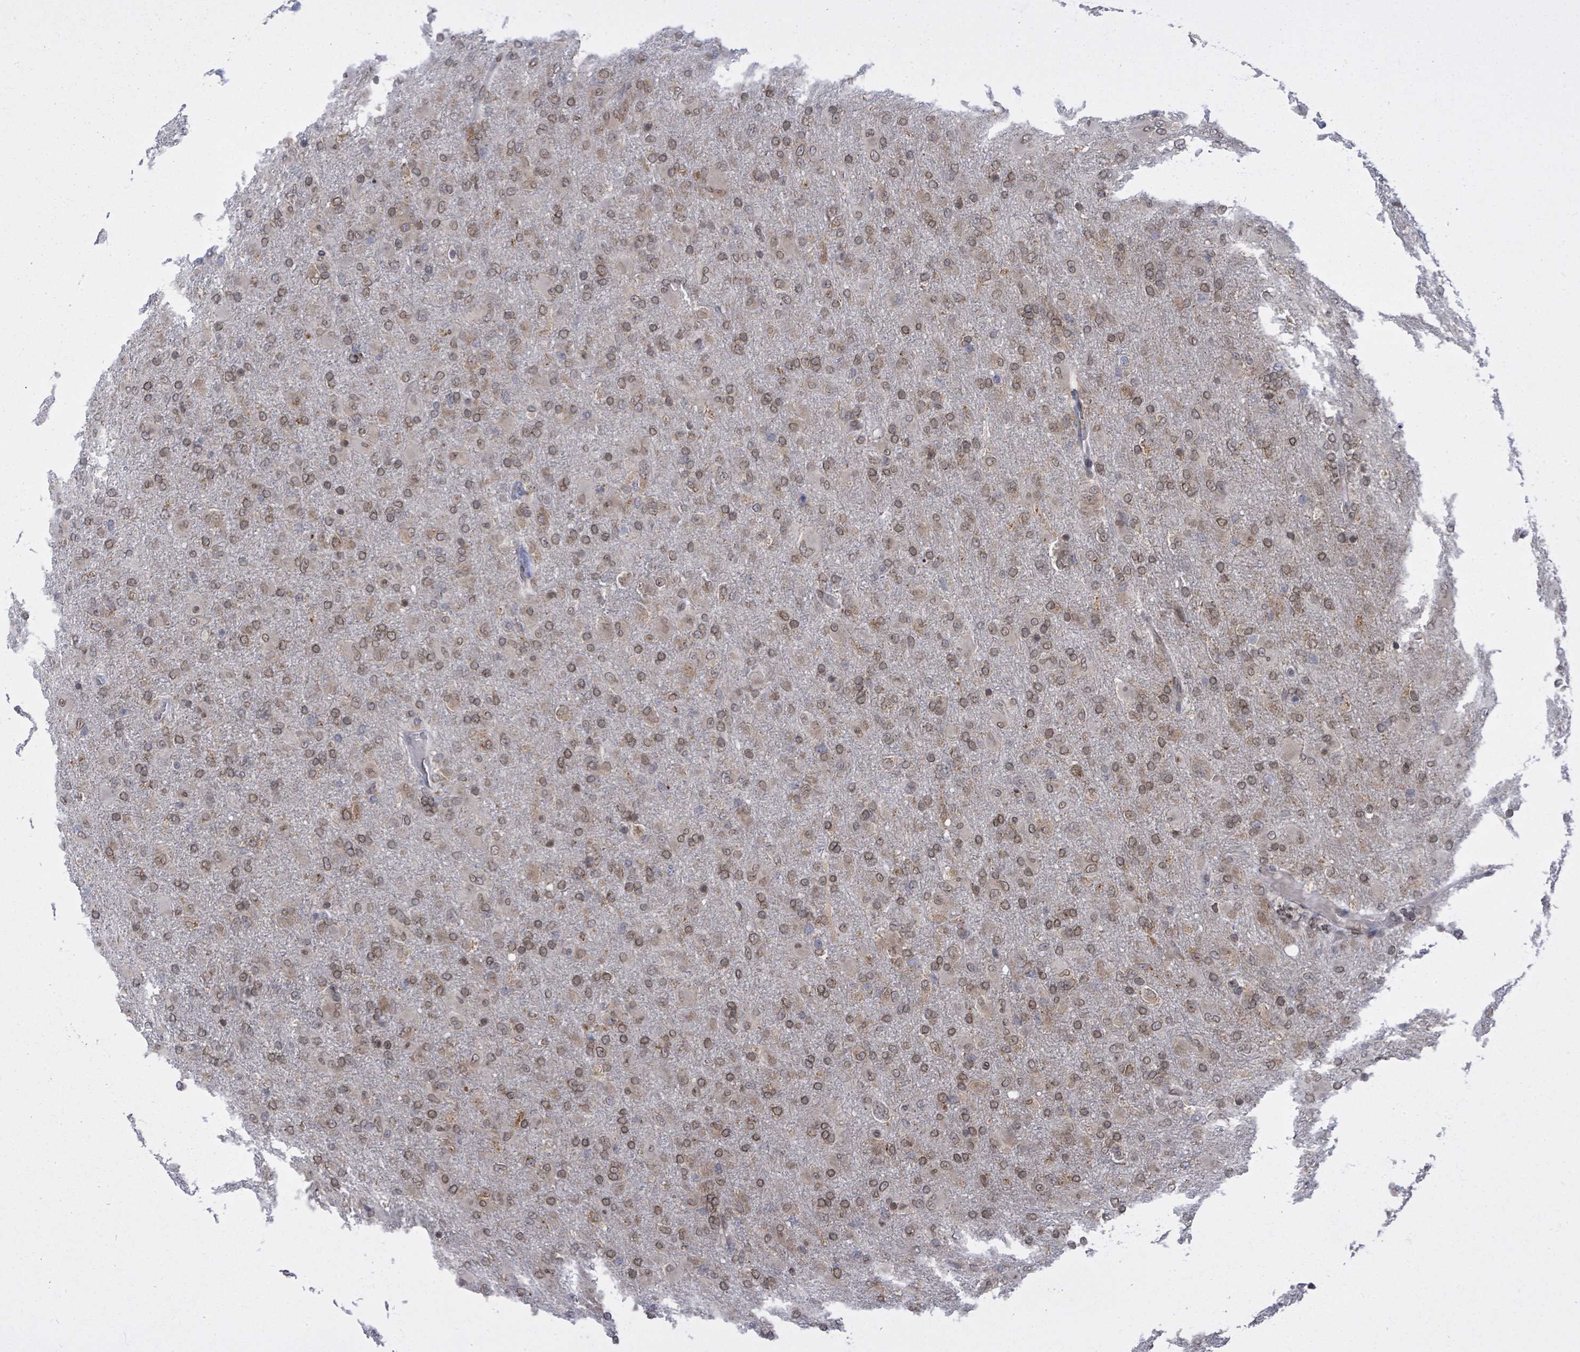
{"staining": {"intensity": "moderate", "quantity": ">75%", "location": "cytoplasmic/membranous,nuclear"}, "tissue": "glioma", "cell_type": "Tumor cells", "image_type": "cancer", "snomed": [{"axis": "morphology", "description": "Glioma, malignant, Low grade"}, {"axis": "topography", "description": "Brain"}], "caption": "A histopathology image of malignant glioma (low-grade) stained for a protein displays moderate cytoplasmic/membranous and nuclear brown staining in tumor cells.", "gene": "ARFGAP1", "patient": {"sex": "male", "age": 65}}